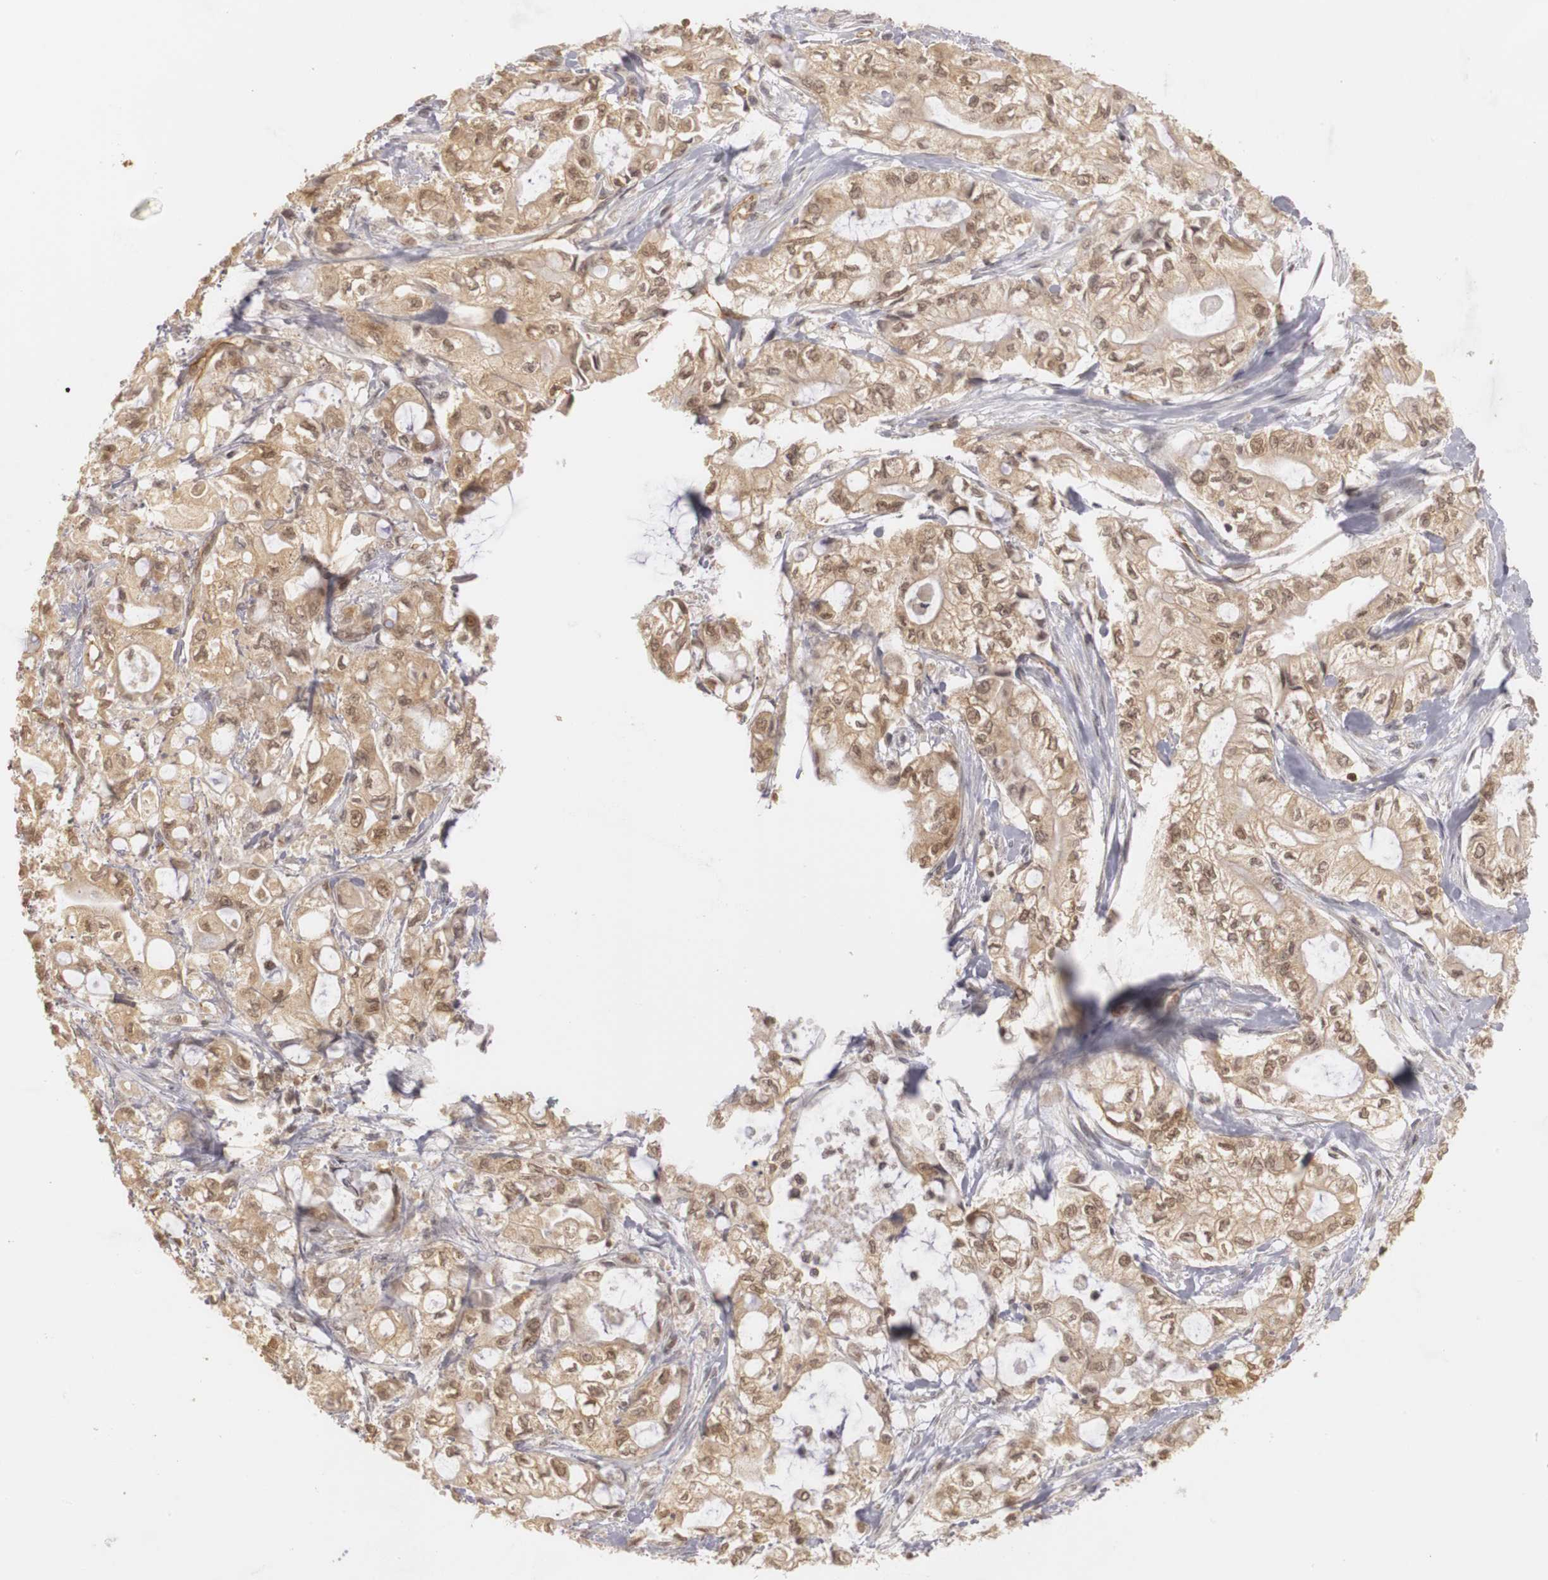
{"staining": {"intensity": "weak", "quantity": ">75%", "location": "cytoplasmic/membranous,nuclear"}, "tissue": "pancreatic cancer", "cell_type": "Tumor cells", "image_type": "cancer", "snomed": [{"axis": "morphology", "description": "Adenocarcinoma, NOS"}, {"axis": "topography", "description": "Pancreas"}], "caption": "Protein staining of pancreatic cancer tissue exhibits weak cytoplasmic/membranous and nuclear expression in approximately >75% of tumor cells.", "gene": "PLEKHA1", "patient": {"sex": "male", "age": 79}}